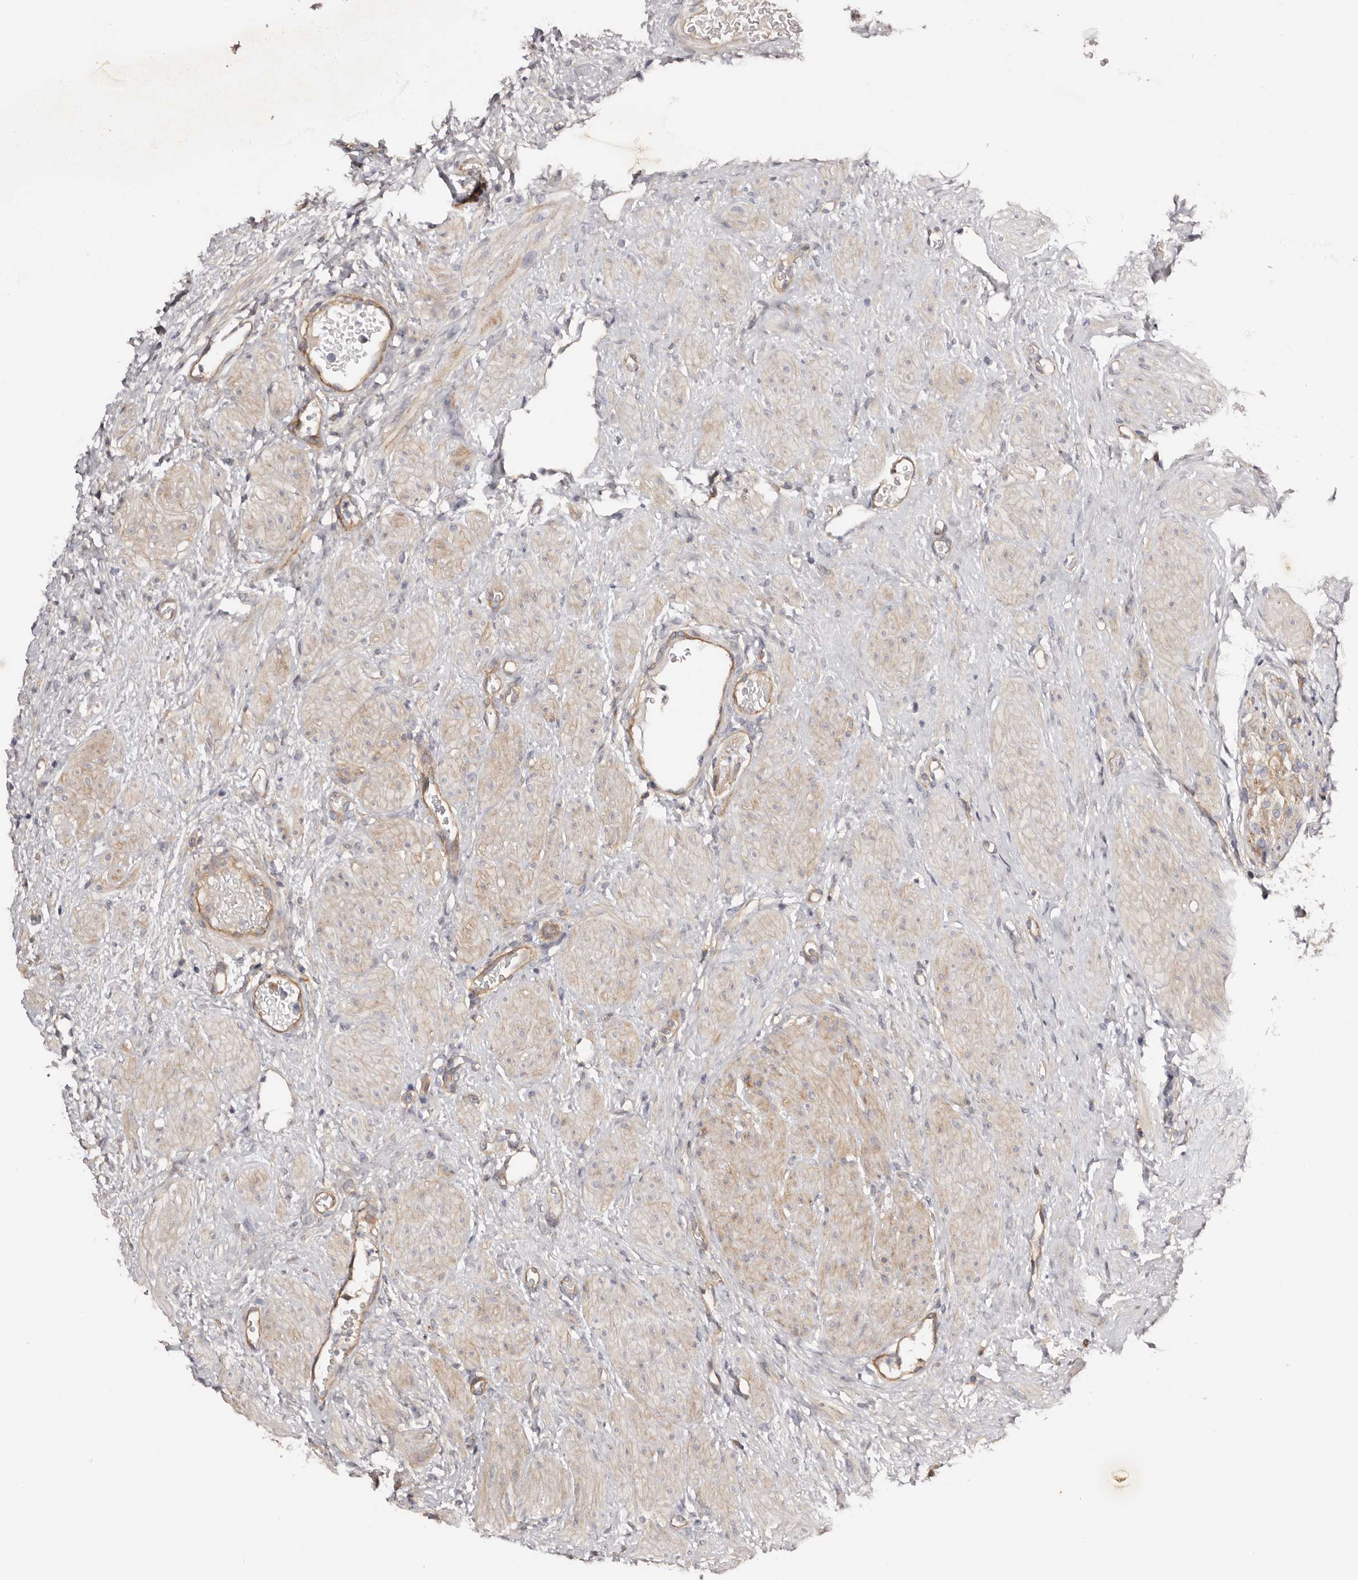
{"staining": {"intensity": "negative", "quantity": "none", "location": "none"}, "tissue": "ovary", "cell_type": "Ovarian stroma cells", "image_type": "normal", "snomed": [{"axis": "morphology", "description": "Normal tissue, NOS"}, {"axis": "morphology", "description": "Cyst, NOS"}, {"axis": "topography", "description": "Ovary"}], "caption": "A micrograph of ovary stained for a protein reveals no brown staining in ovarian stroma cells. The staining is performed using DAB (3,3'-diaminobenzidine) brown chromogen with nuclei counter-stained in using hematoxylin.", "gene": "DMRT2", "patient": {"sex": "female", "age": 33}}